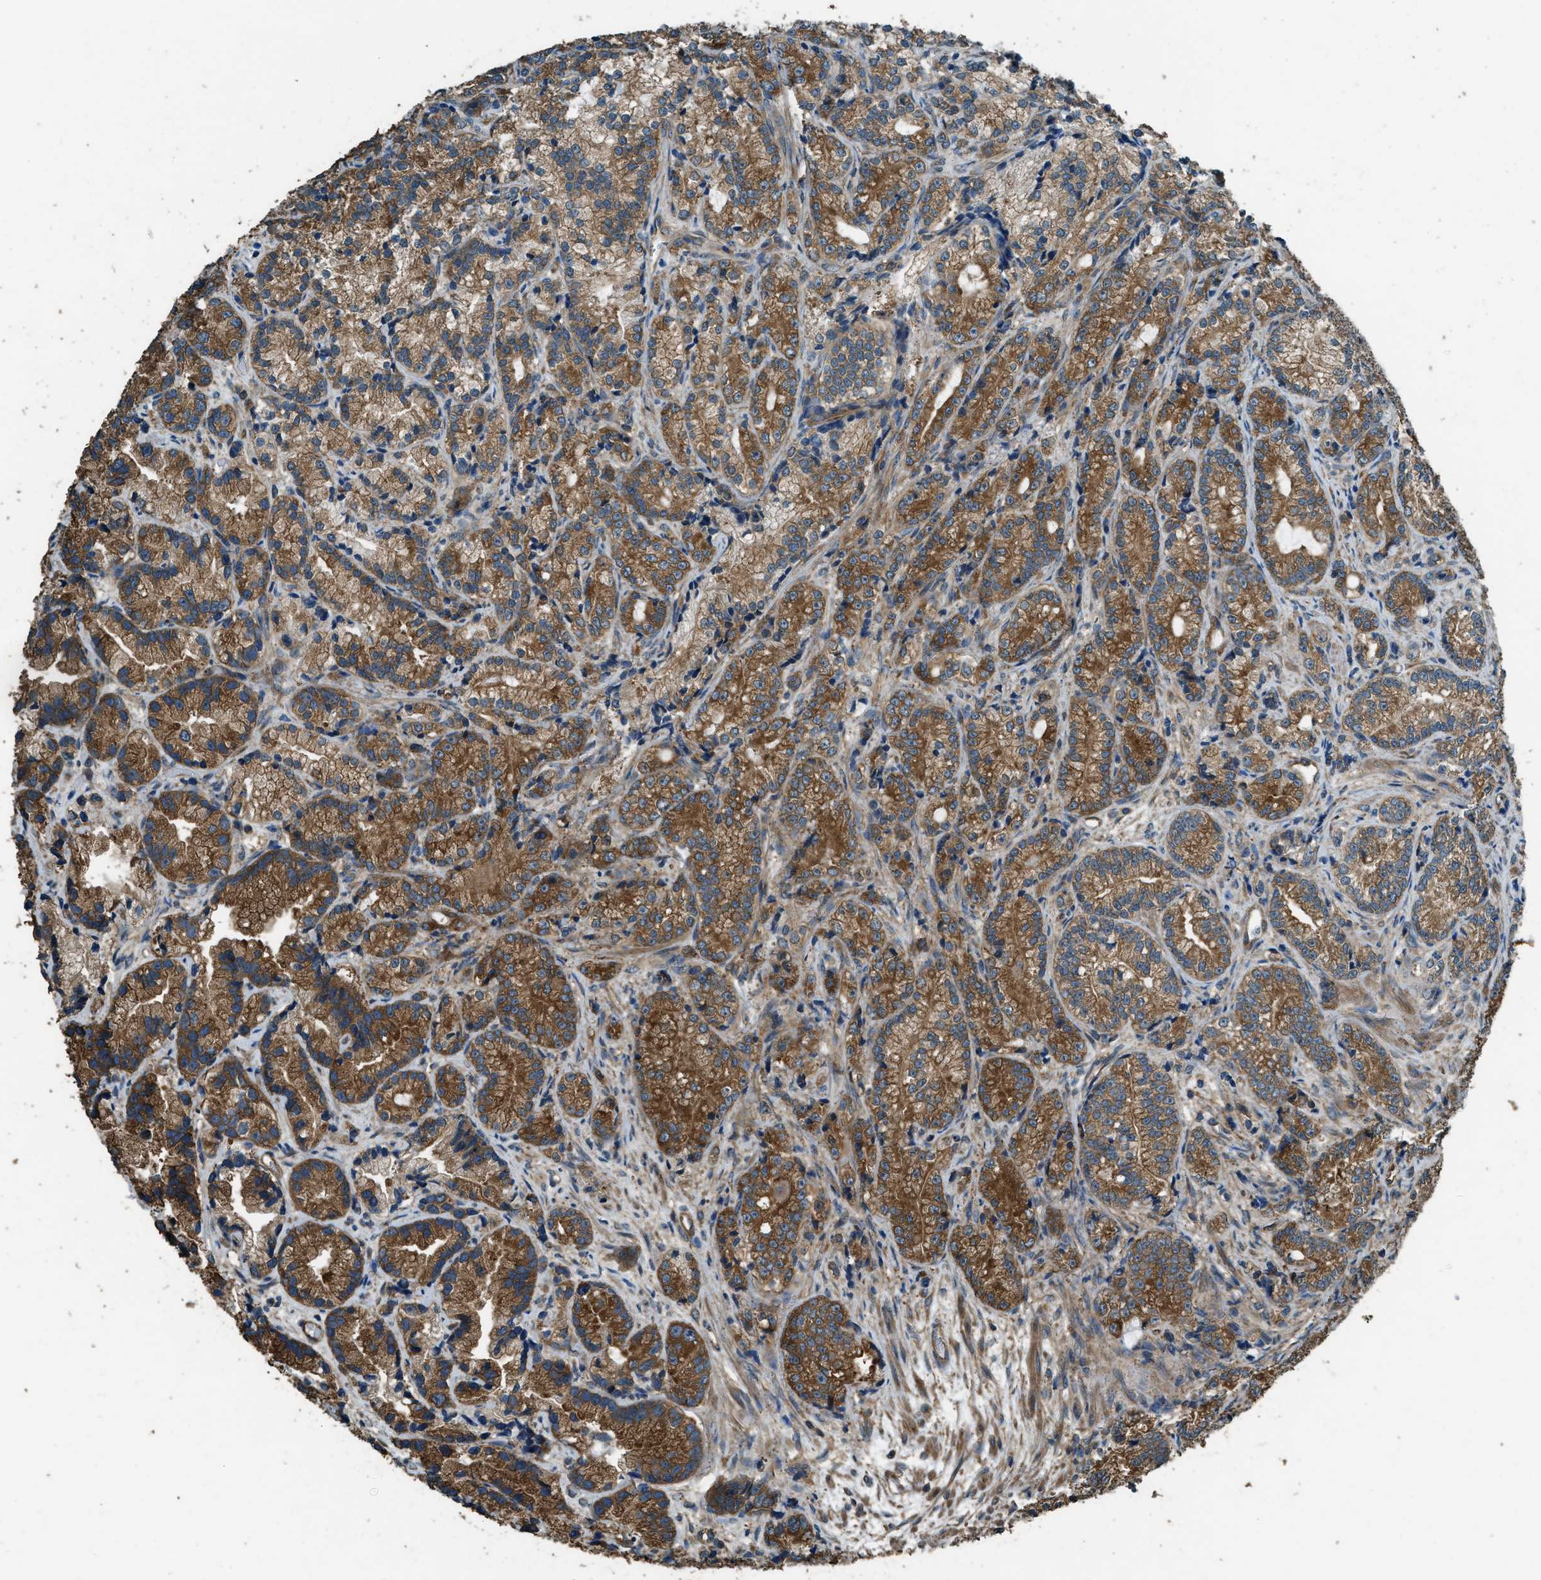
{"staining": {"intensity": "moderate", "quantity": ">75%", "location": "cytoplasmic/membranous"}, "tissue": "prostate cancer", "cell_type": "Tumor cells", "image_type": "cancer", "snomed": [{"axis": "morphology", "description": "Adenocarcinoma, Low grade"}, {"axis": "topography", "description": "Prostate"}], "caption": "Immunohistochemical staining of human prostate cancer (low-grade adenocarcinoma) displays medium levels of moderate cytoplasmic/membranous protein positivity in about >75% of tumor cells. (DAB = brown stain, brightfield microscopy at high magnification).", "gene": "MARS1", "patient": {"sex": "male", "age": 89}}